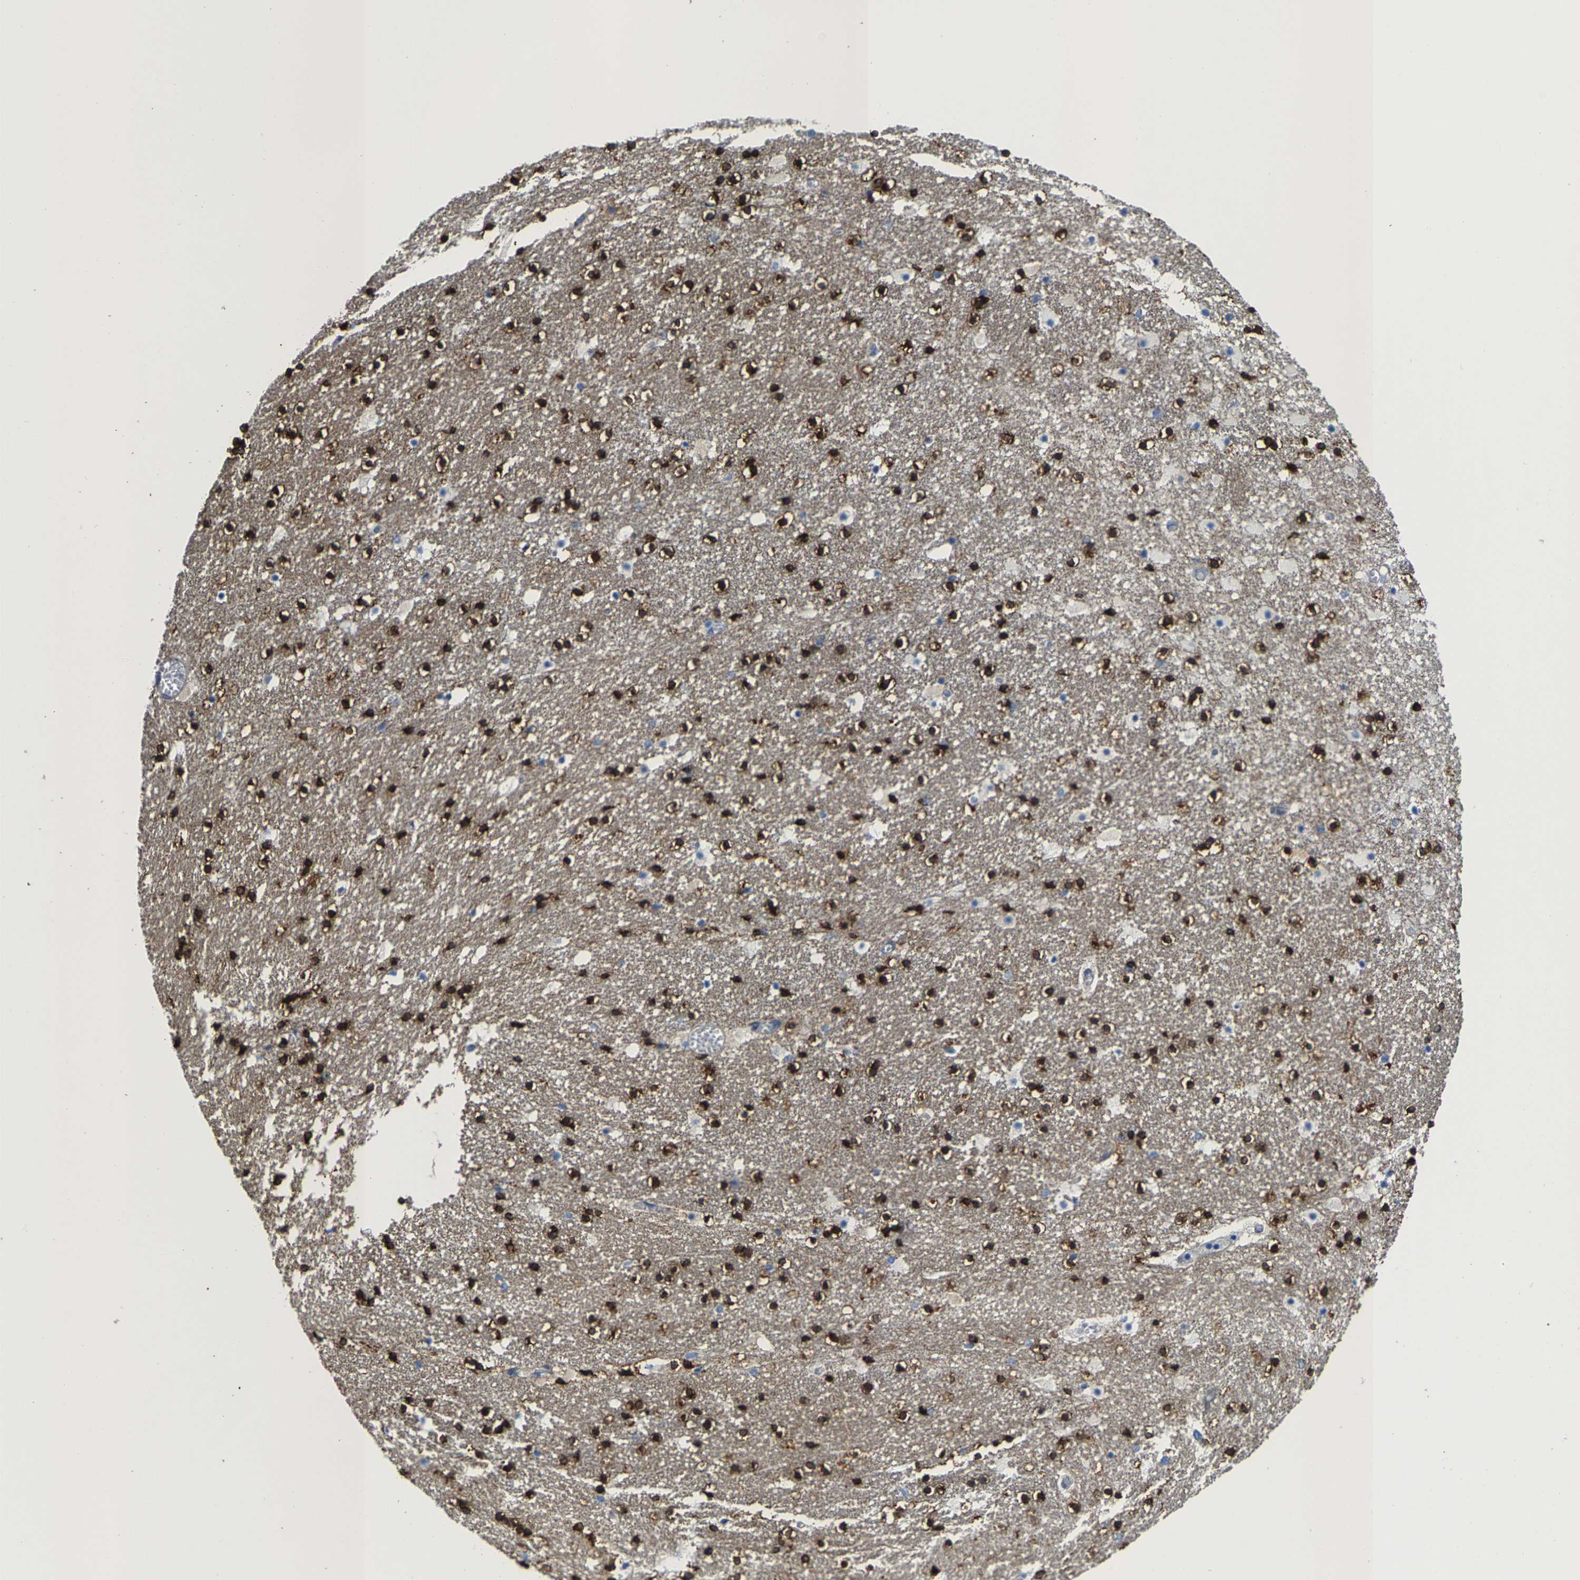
{"staining": {"intensity": "strong", "quantity": "25%-75%", "location": "cytoplasmic/membranous"}, "tissue": "caudate", "cell_type": "Glial cells", "image_type": "normal", "snomed": [{"axis": "morphology", "description": "Normal tissue, NOS"}, {"axis": "topography", "description": "Lateral ventricle wall"}], "caption": "Immunohistochemical staining of normal human caudate demonstrates high levels of strong cytoplasmic/membranous staining in about 25%-75% of glial cells.", "gene": "DSCAM", "patient": {"sex": "male", "age": 45}}